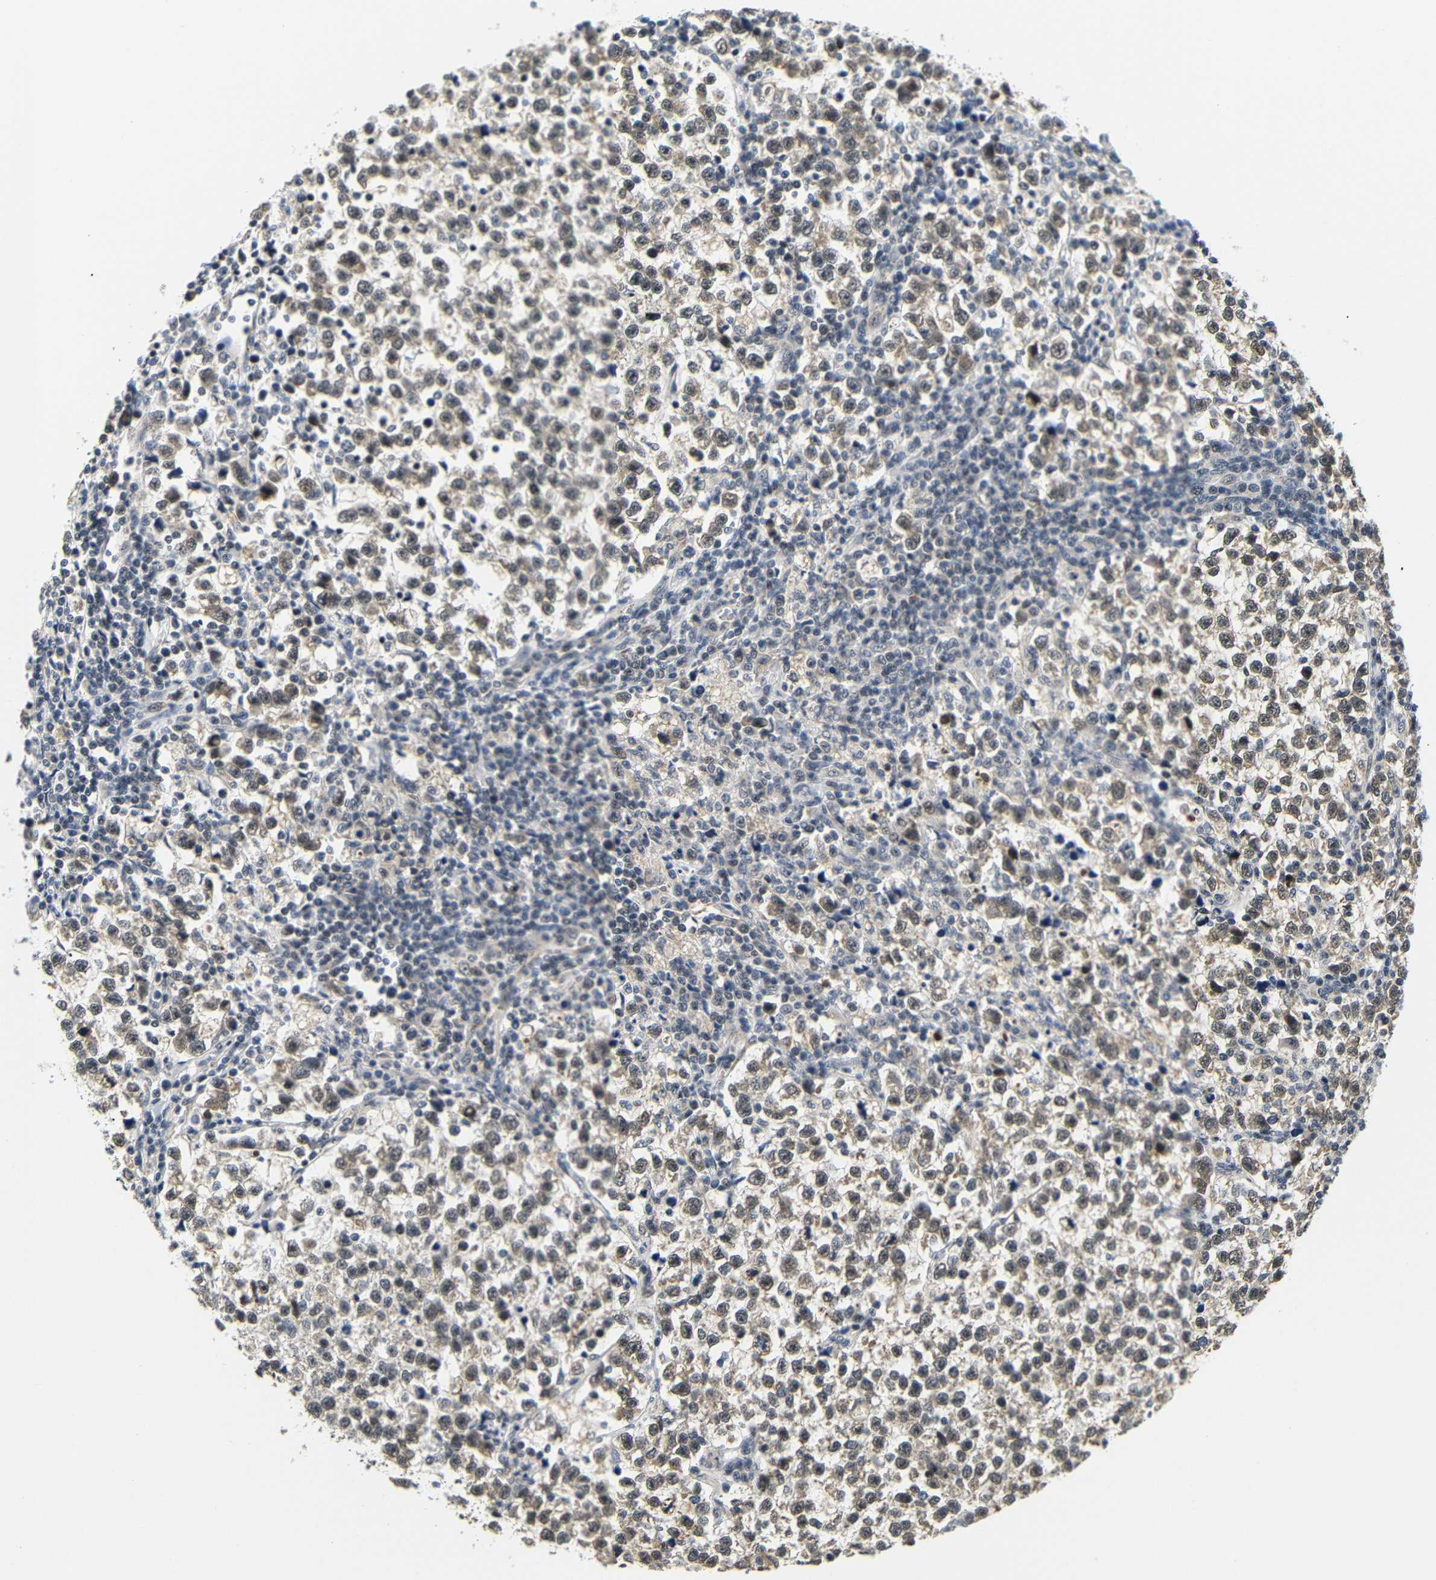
{"staining": {"intensity": "weak", "quantity": ">75%", "location": "cytoplasmic/membranous"}, "tissue": "testis cancer", "cell_type": "Tumor cells", "image_type": "cancer", "snomed": [{"axis": "morphology", "description": "Normal tissue, NOS"}, {"axis": "morphology", "description": "Seminoma, NOS"}, {"axis": "topography", "description": "Testis"}], "caption": "A micrograph of human testis seminoma stained for a protein displays weak cytoplasmic/membranous brown staining in tumor cells.", "gene": "GJA5", "patient": {"sex": "male", "age": 43}}